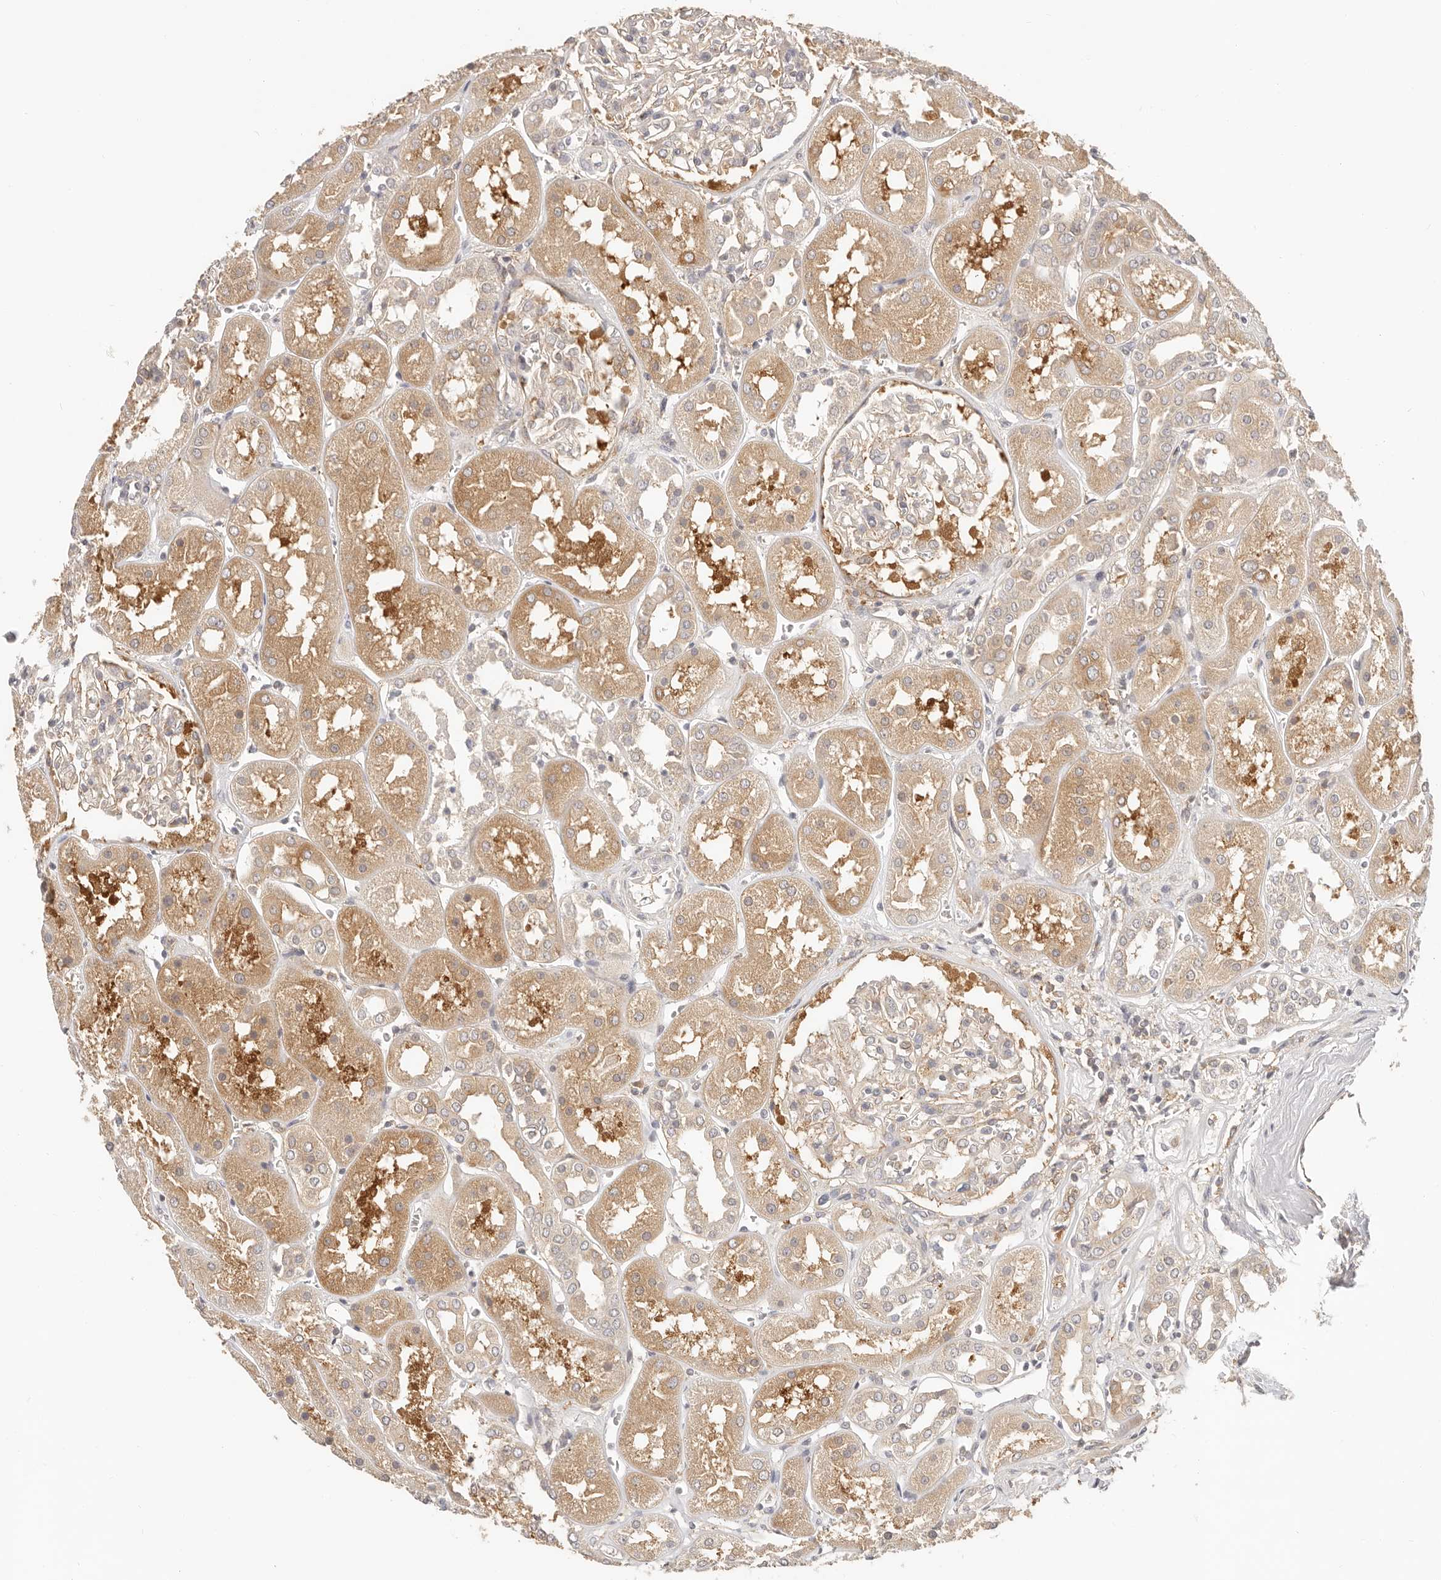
{"staining": {"intensity": "weak", "quantity": "25%-75%", "location": "cytoplasmic/membranous"}, "tissue": "kidney", "cell_type": "Cells in glomeruli", "image_type": "normal", "snomed": [{"axis": "morphology", "description": "Normal tissue, NOS"}, {"axis": "topography", "description": "Kidney"}], "caption": "The micrograph exhibits a brown stain indicating the presence of a protein in the cytoplasmic/membranous of cells in glomeruli in kidney.", "gene": "DTNBP1", "patient": {"sex": "male", "age": 70}}